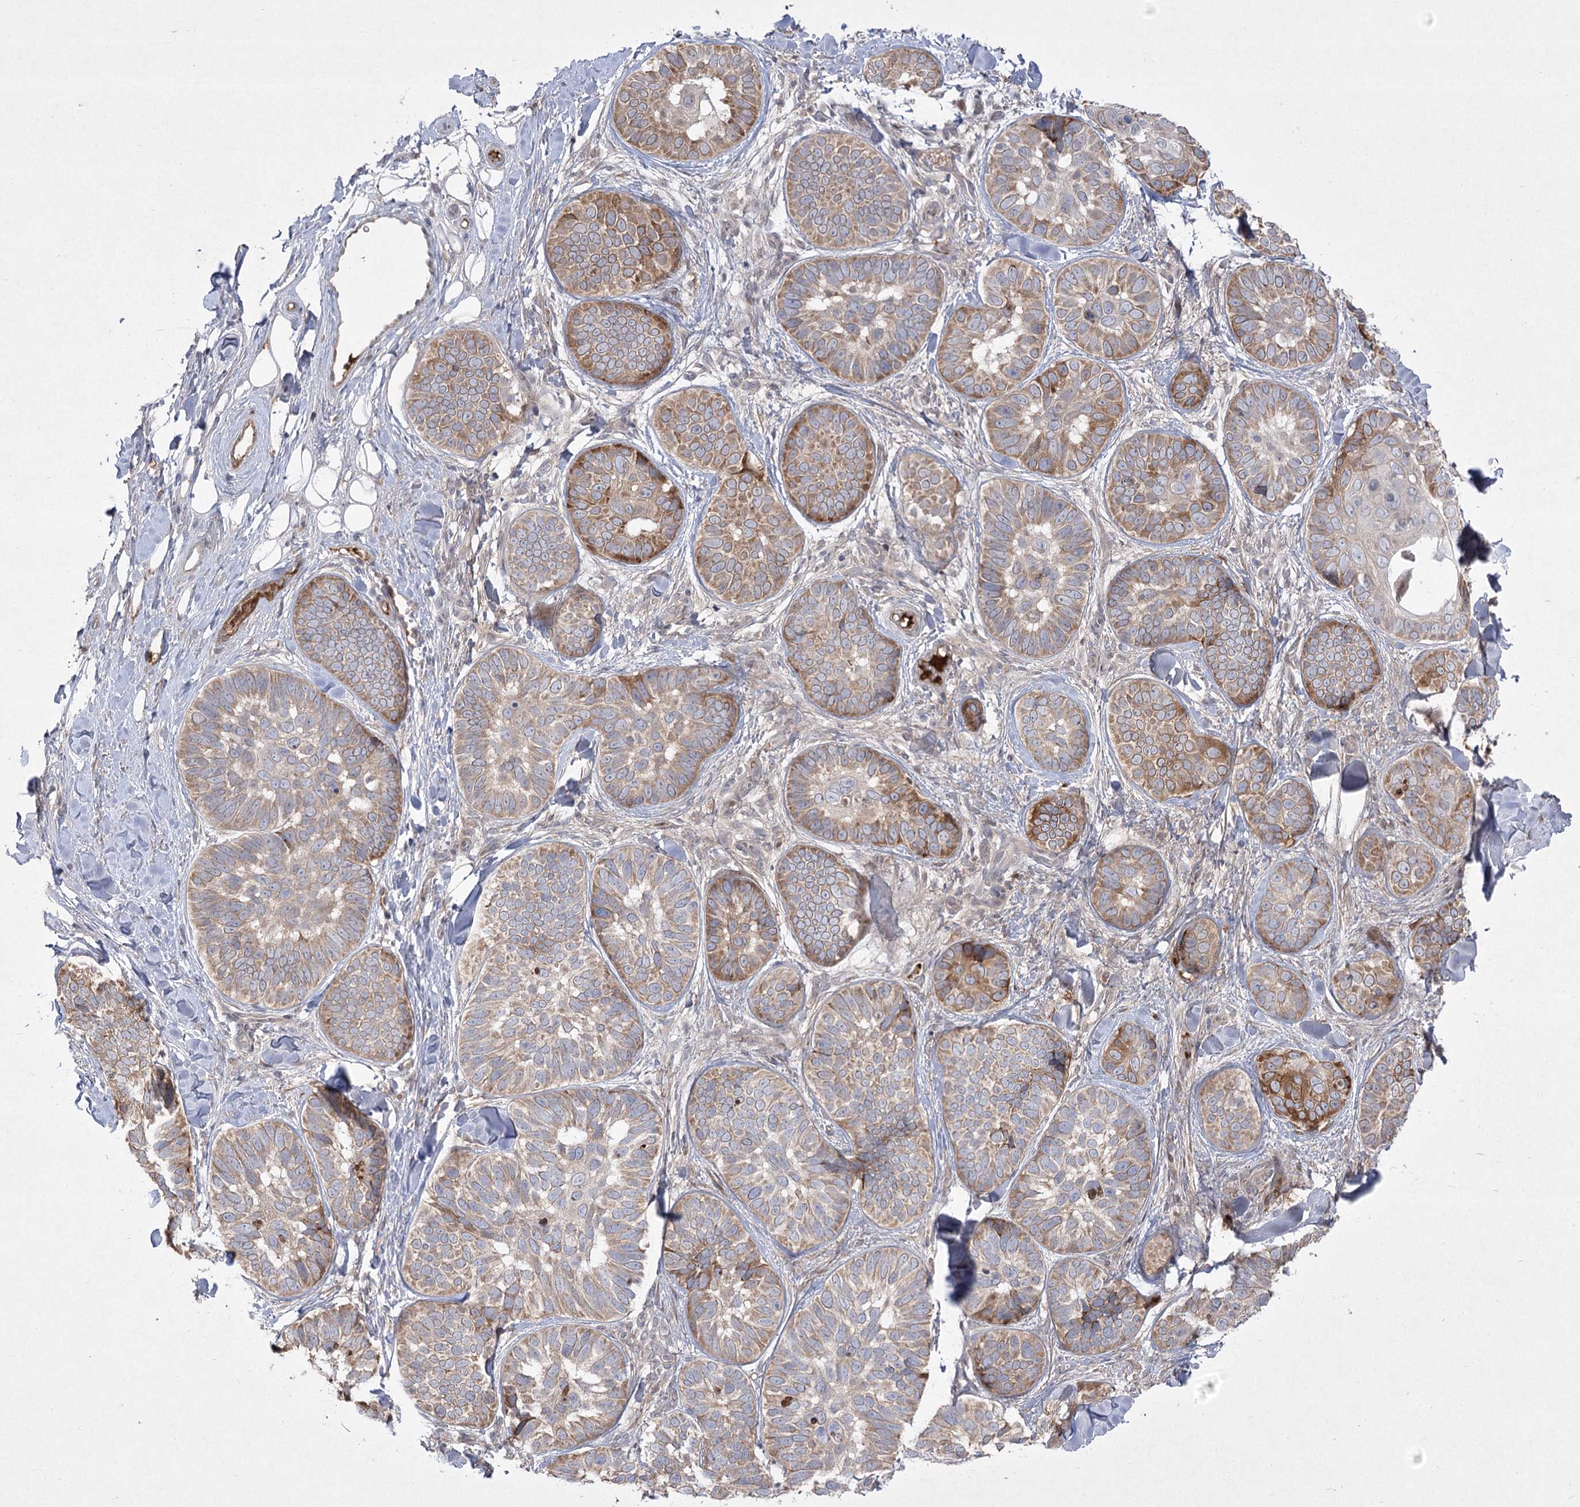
{"staining": {"intensity": "moderate", "quantity": "25%-75%", "location": "cytoplasmic/membranous"}, "tissue": "skin cancer", "cell_type": "Tumor cells", "image_type": "cancer", "snomed": [{"axis": "morphology", "description": "Basal cell carcinoma"}, {"axis": "topography", "description": "Skin"}], "caption": "Brown immunohistochemical staining in skin cancer (basal cell carcinoma) demonstrates moderate cytoplasmic/membranous expression in approximately 25%-75% of tumor cells. (DAB (3,3'-diaminobenzidine) = brown stain, brightfield microscopy at high magnification).", "gene": "PLEKHA5", "patient": {"sex": "male", "age": 62}}